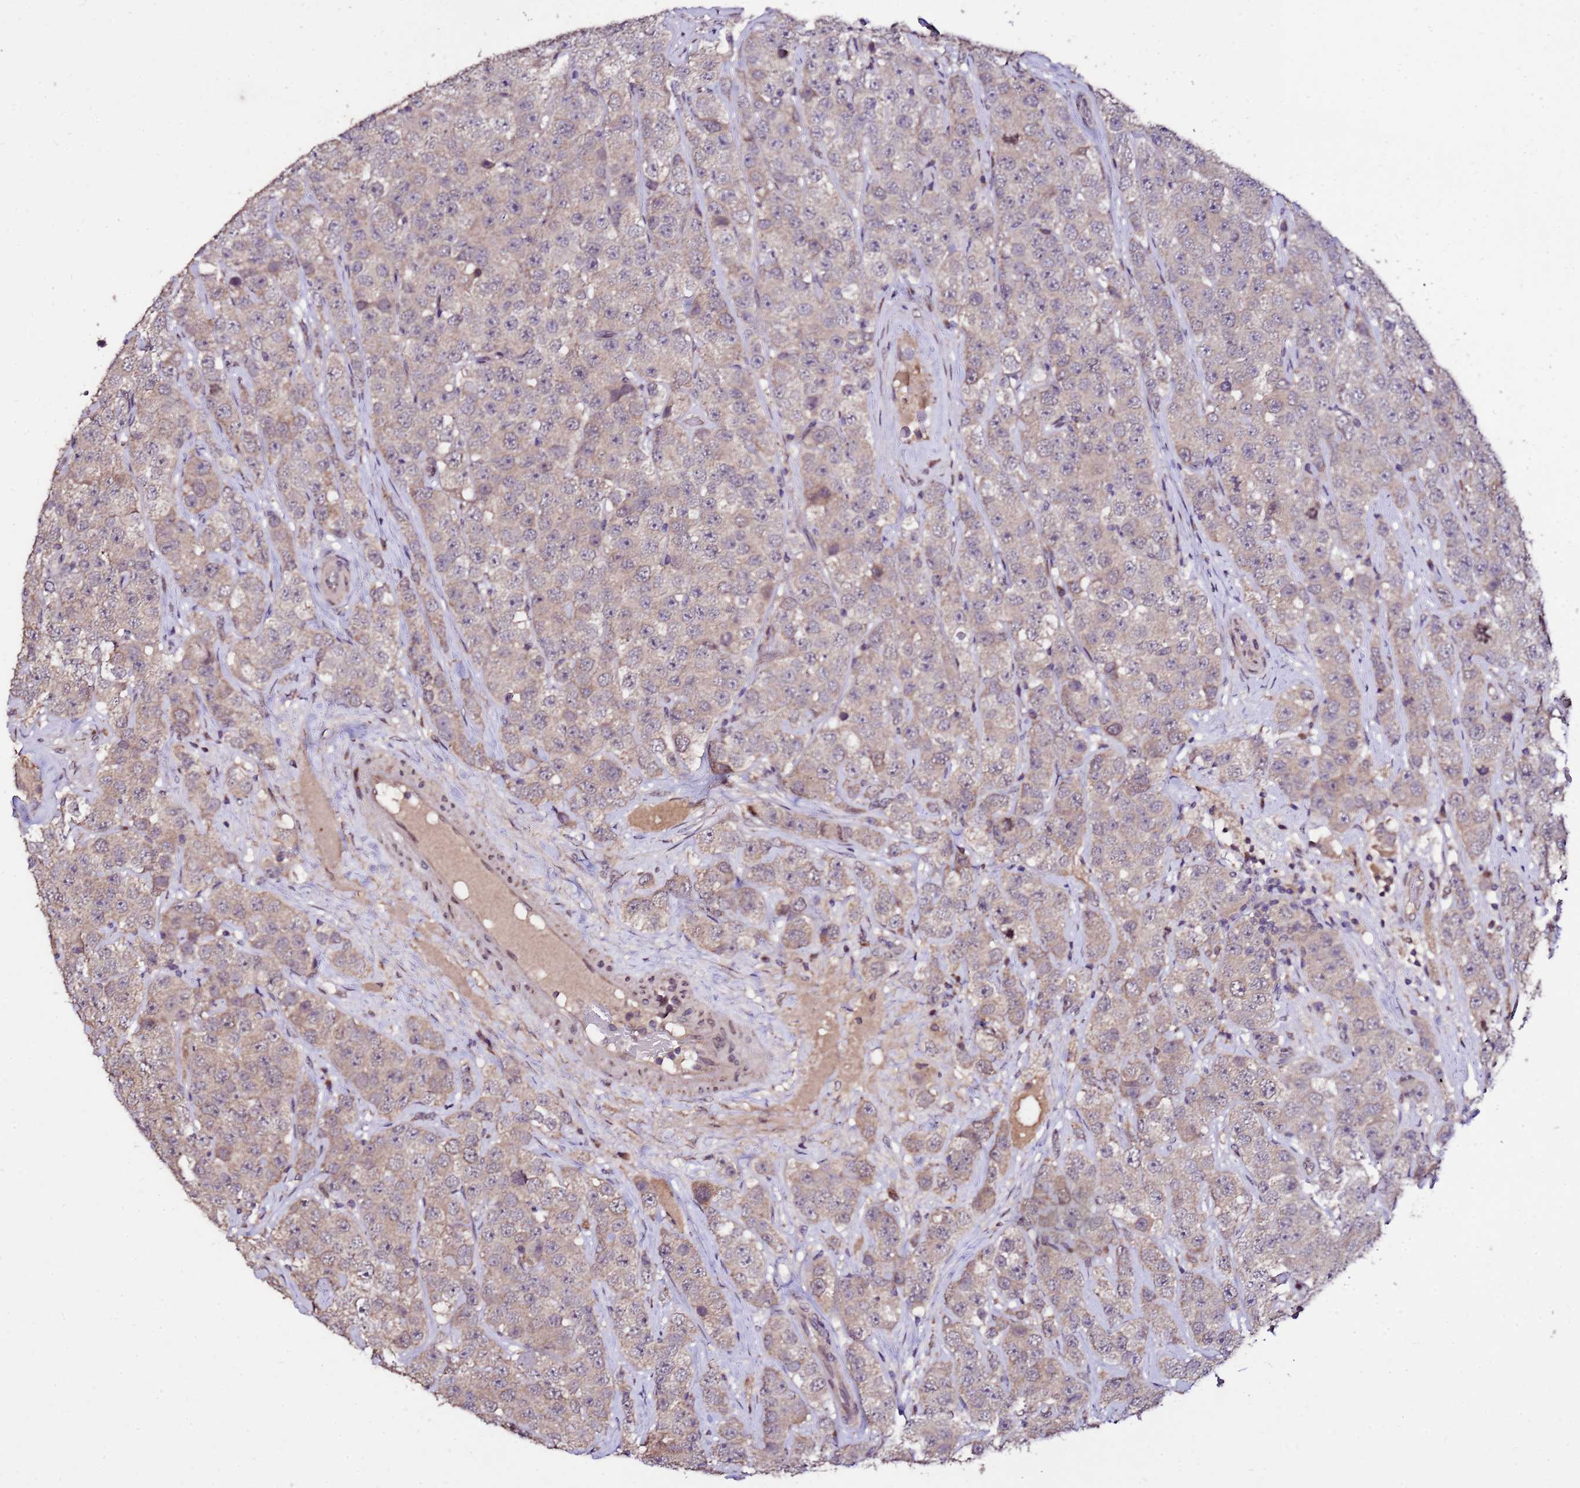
{"staining": {"intensity": "weak", "quantity": "25%-75%", "location": "cytoplasmic/membranous"}, "tissue": "testis cancer", "cell_type": "Tumor cells", "image_type": "cancer", "snomed": [{"axis": "morphology", "description": "Seminoma, NOS"}, {"axis": "topography", "description": "Testis"}], "caption": "Seminoma (testis) was stained to show a protein in brown. There is low levels of weak cytoplasmic/membranous positivity in approximately 25%-75% of tumor cells.", "gene": "ZNF329", "patient": {"sex": "male", "age": 28}}